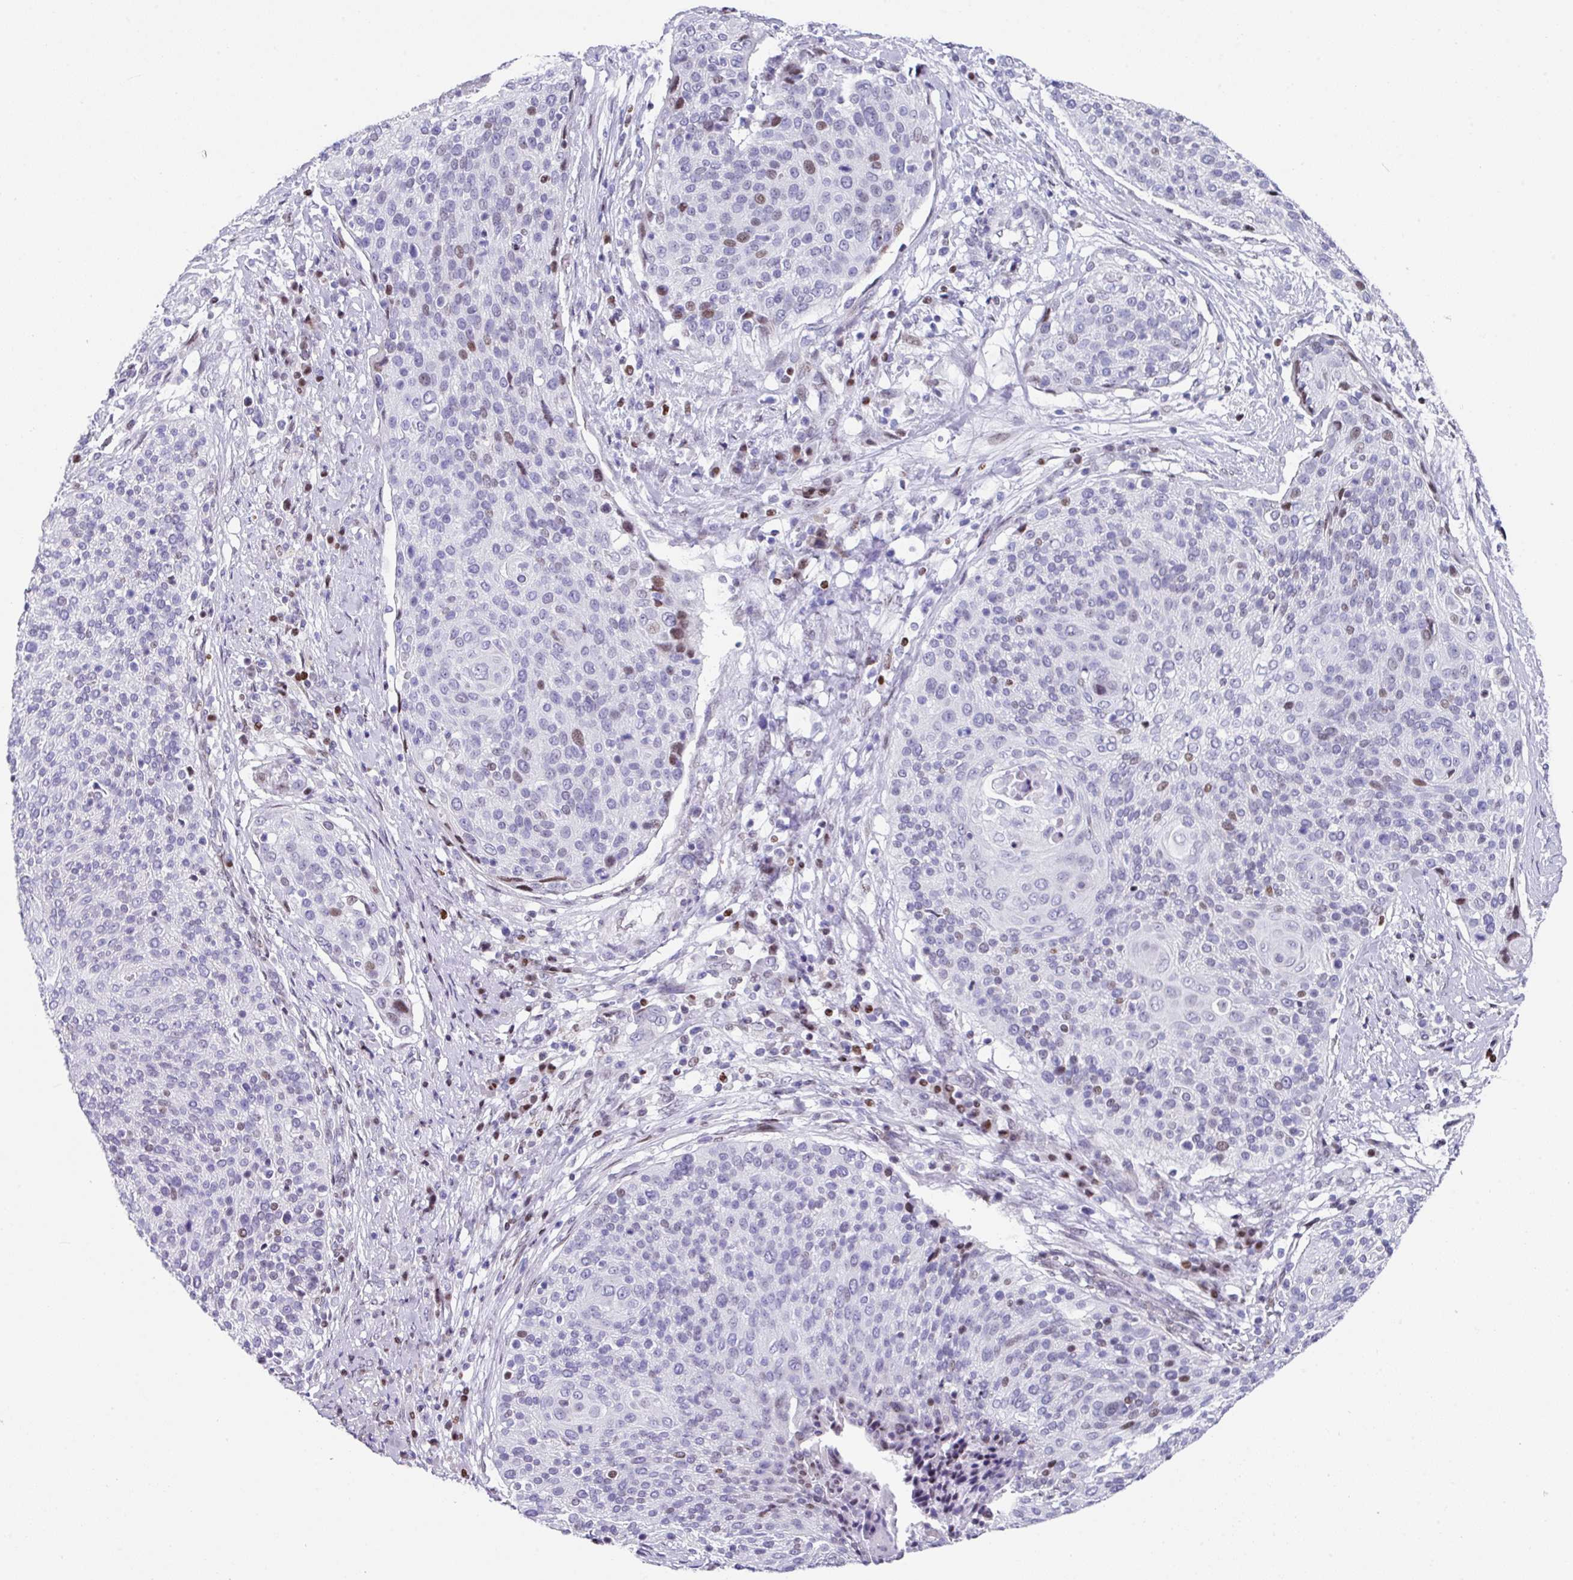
{"staining": {"intensity": "moderate", "quantity": "<25%", "location": "nuclear"}, "tissue": "cervical cancer", "cell_type": "Tumor cells", "image_type": "cancer", "snomed": [{"axis": "morphology", "description": "Squamous cell carcinoma, NOS"}, {"axis": "topography", "description": "Cervix"}], "caption": "A low amount of moderate nuclear staining is seen in approximately <25% of tumor cells in squamous cell carcinoma (cervical) tissue. (DAB IHC, brown staining for protein, blue staining for nuclei).", "gene": "TCF3", "patient": {"sex": "female", "age": 31}}